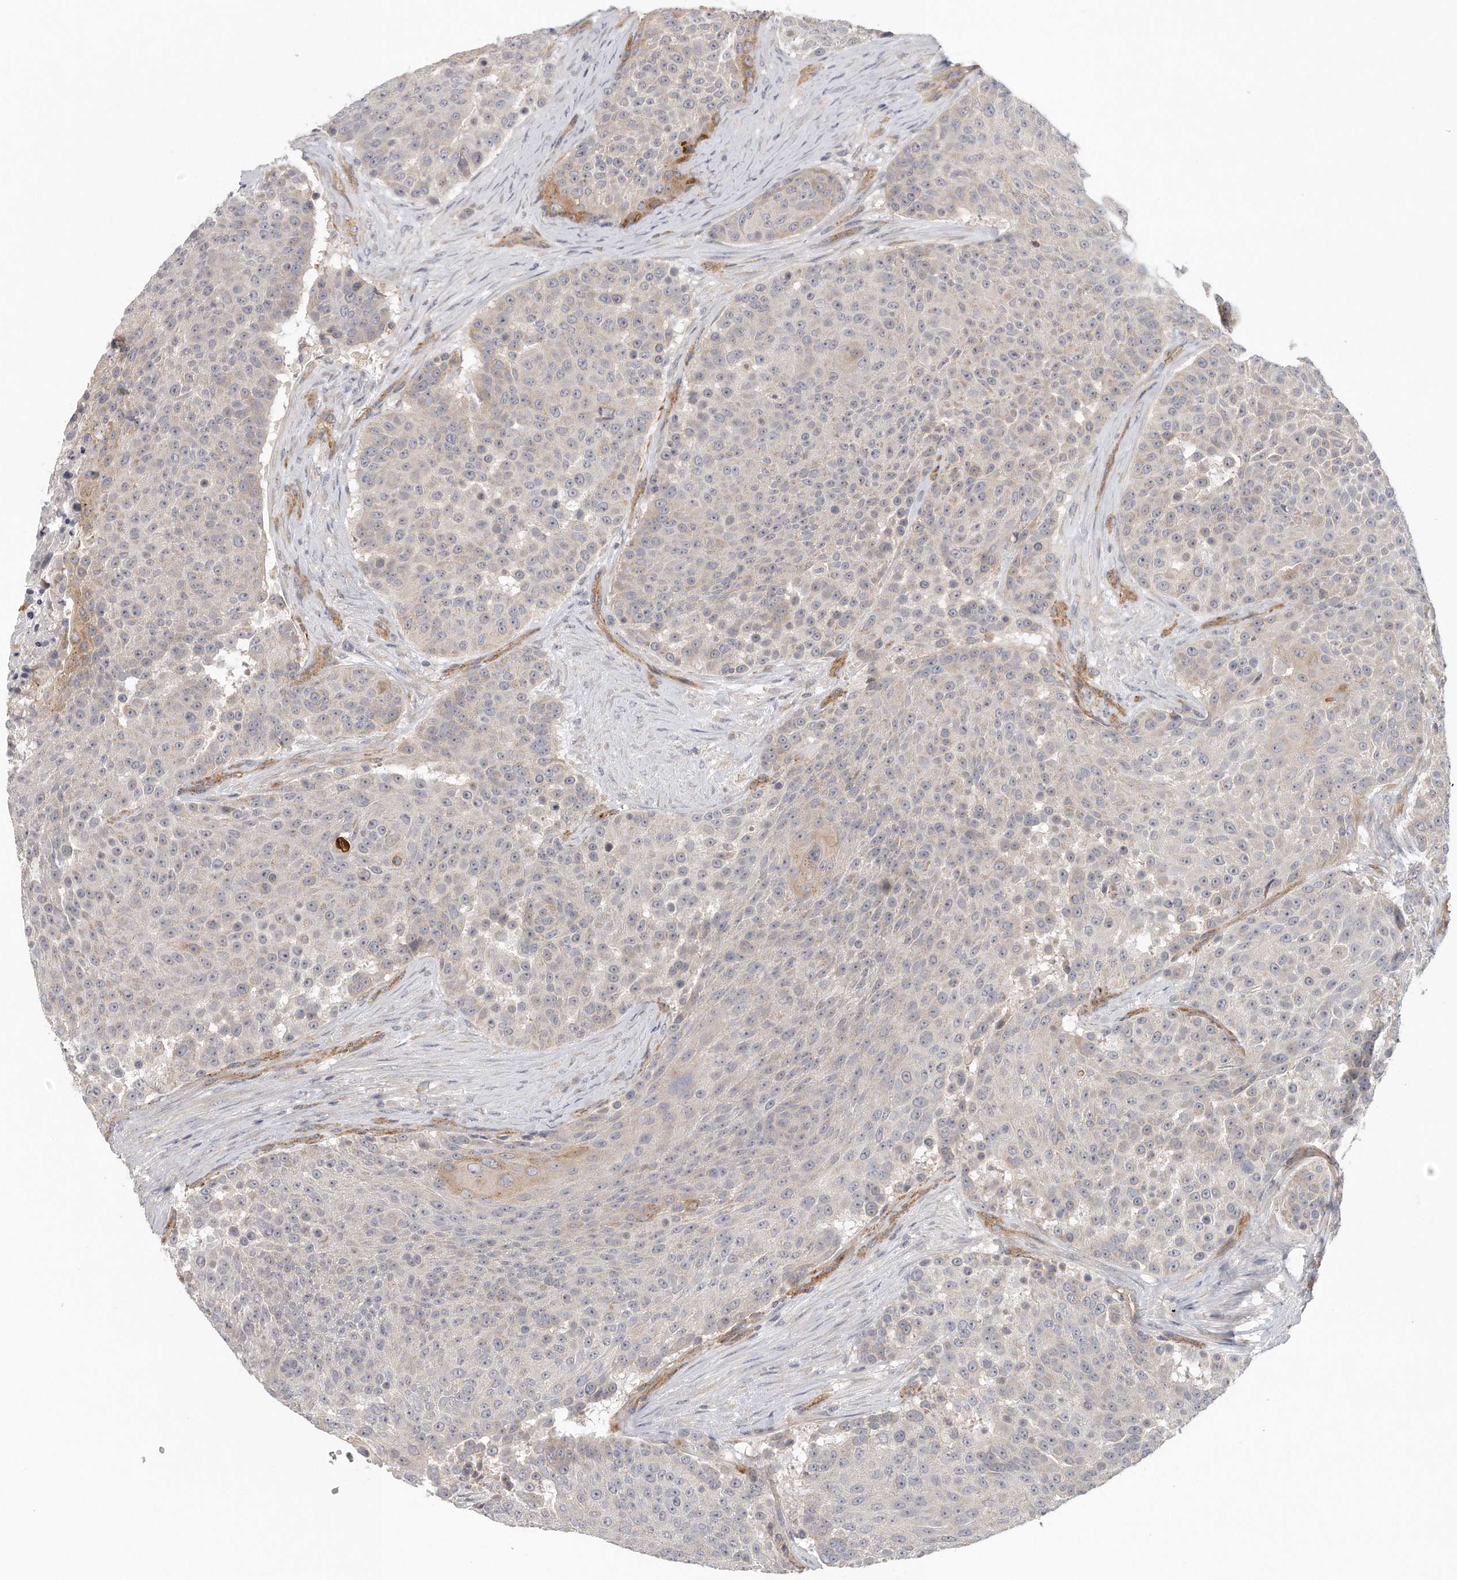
{"staining": {"intensity": "moderate", "quantity": "<25%", "location": "cytoplasmic/membranous"}, "tissue": "urothelial cancer", "cell_type": "Tumor cells", "image_type": "cancer", "snomed": [{"axis": "morphology", "description": "Urothelial carcinoma, High grade"}, {"axis": "topography", "description": "Urinary bladder"}], "caption": "Human urothelial cancer stained with a protein marker demonstrates moderate staining in tumor cells.", "gene": "MTERF4", "patient": {"sex": "female", "age": 63}}